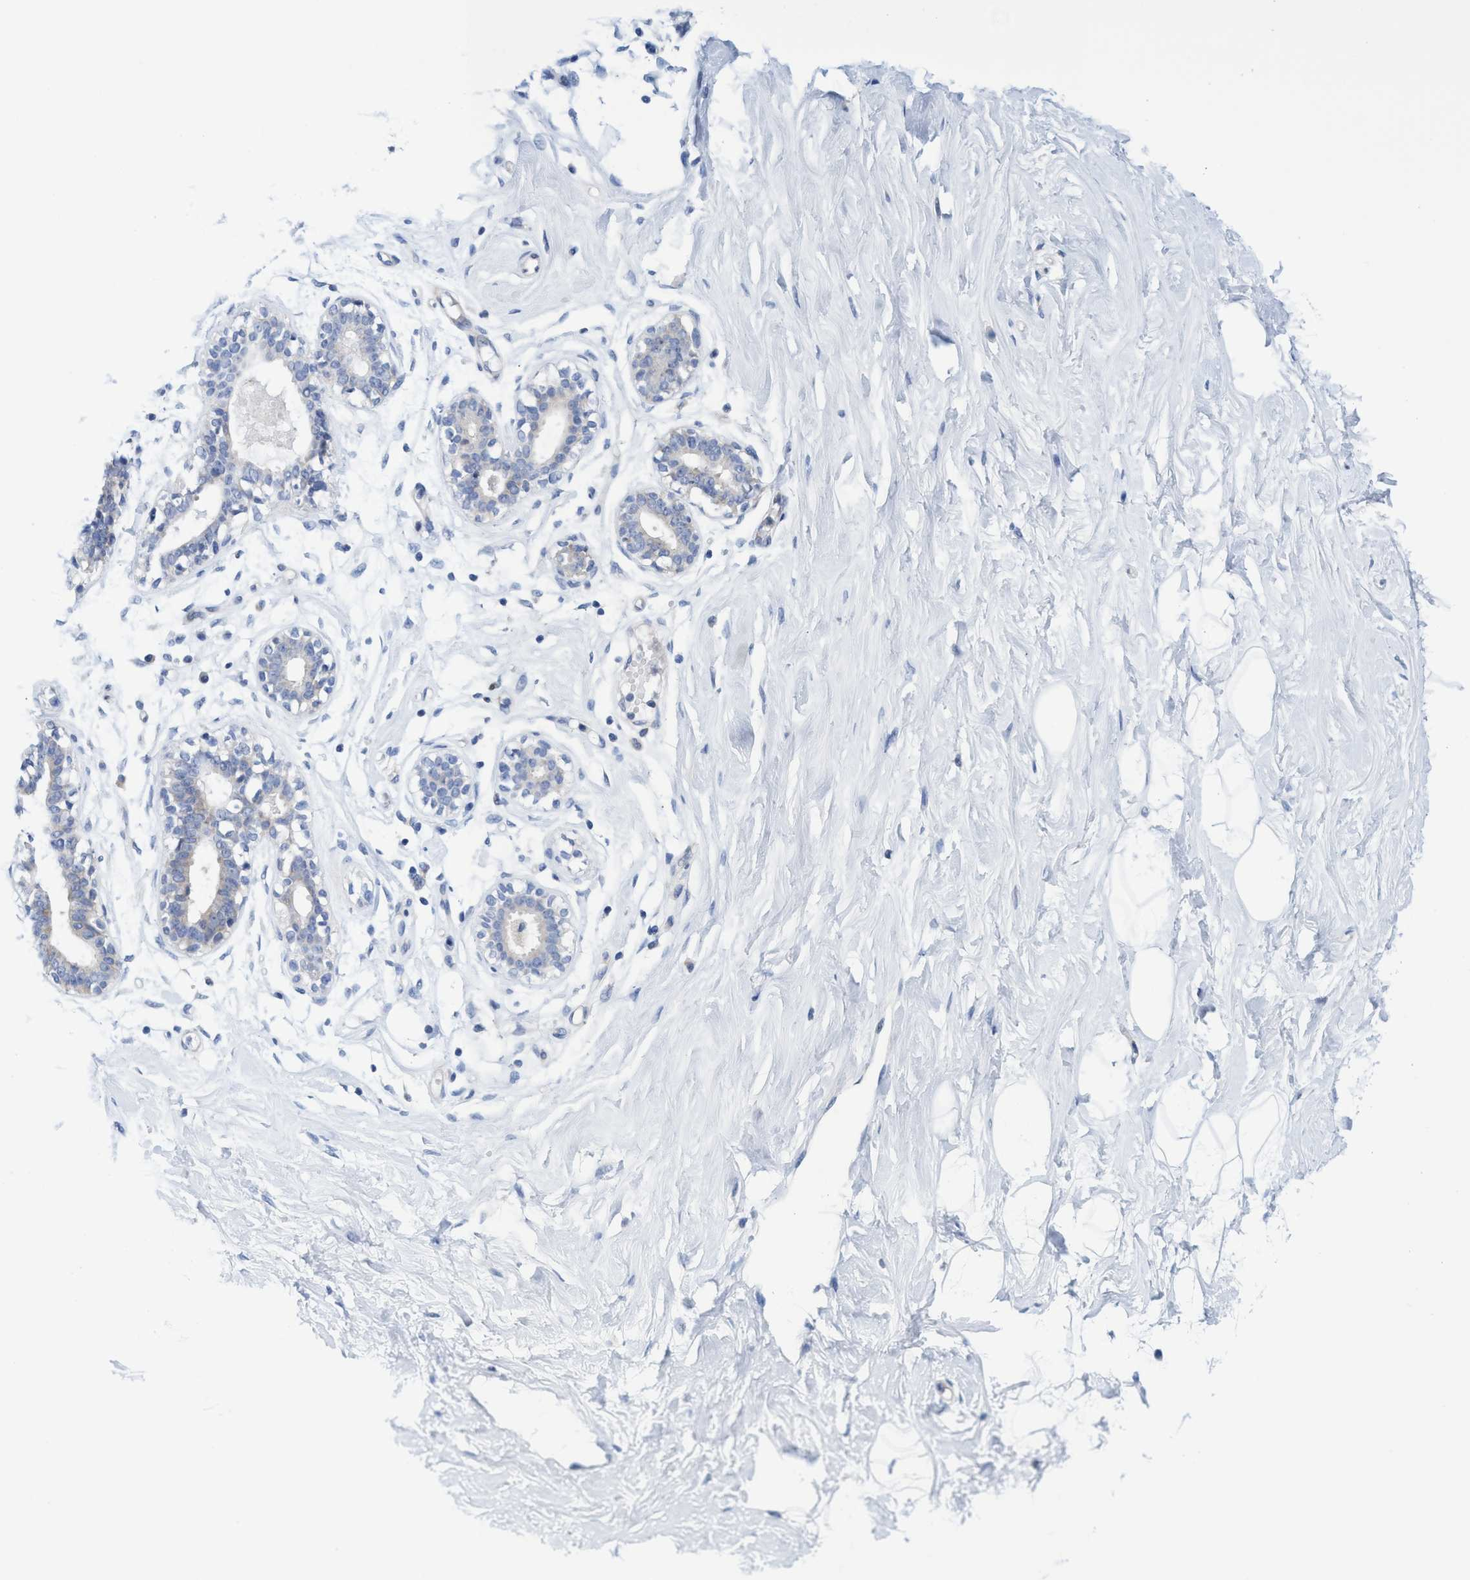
{"staining": {"intensity": "negative", "quantity": "none", "location": "none"}, "tissue": "breast", "cell_type": "Adipocytes", "image_type": "normal", "snomed": [{"axis": "morphology", "description": "Normal tissue, NOS"}, {"axis": "topography", "description": "Breast"}], "caption": "IHC image of normal breast: breast stained with DAB displays no significant protein expression in adipocytes.", "gene": "R3HCC1", "patient": {"sex": "female", "age": 23}}